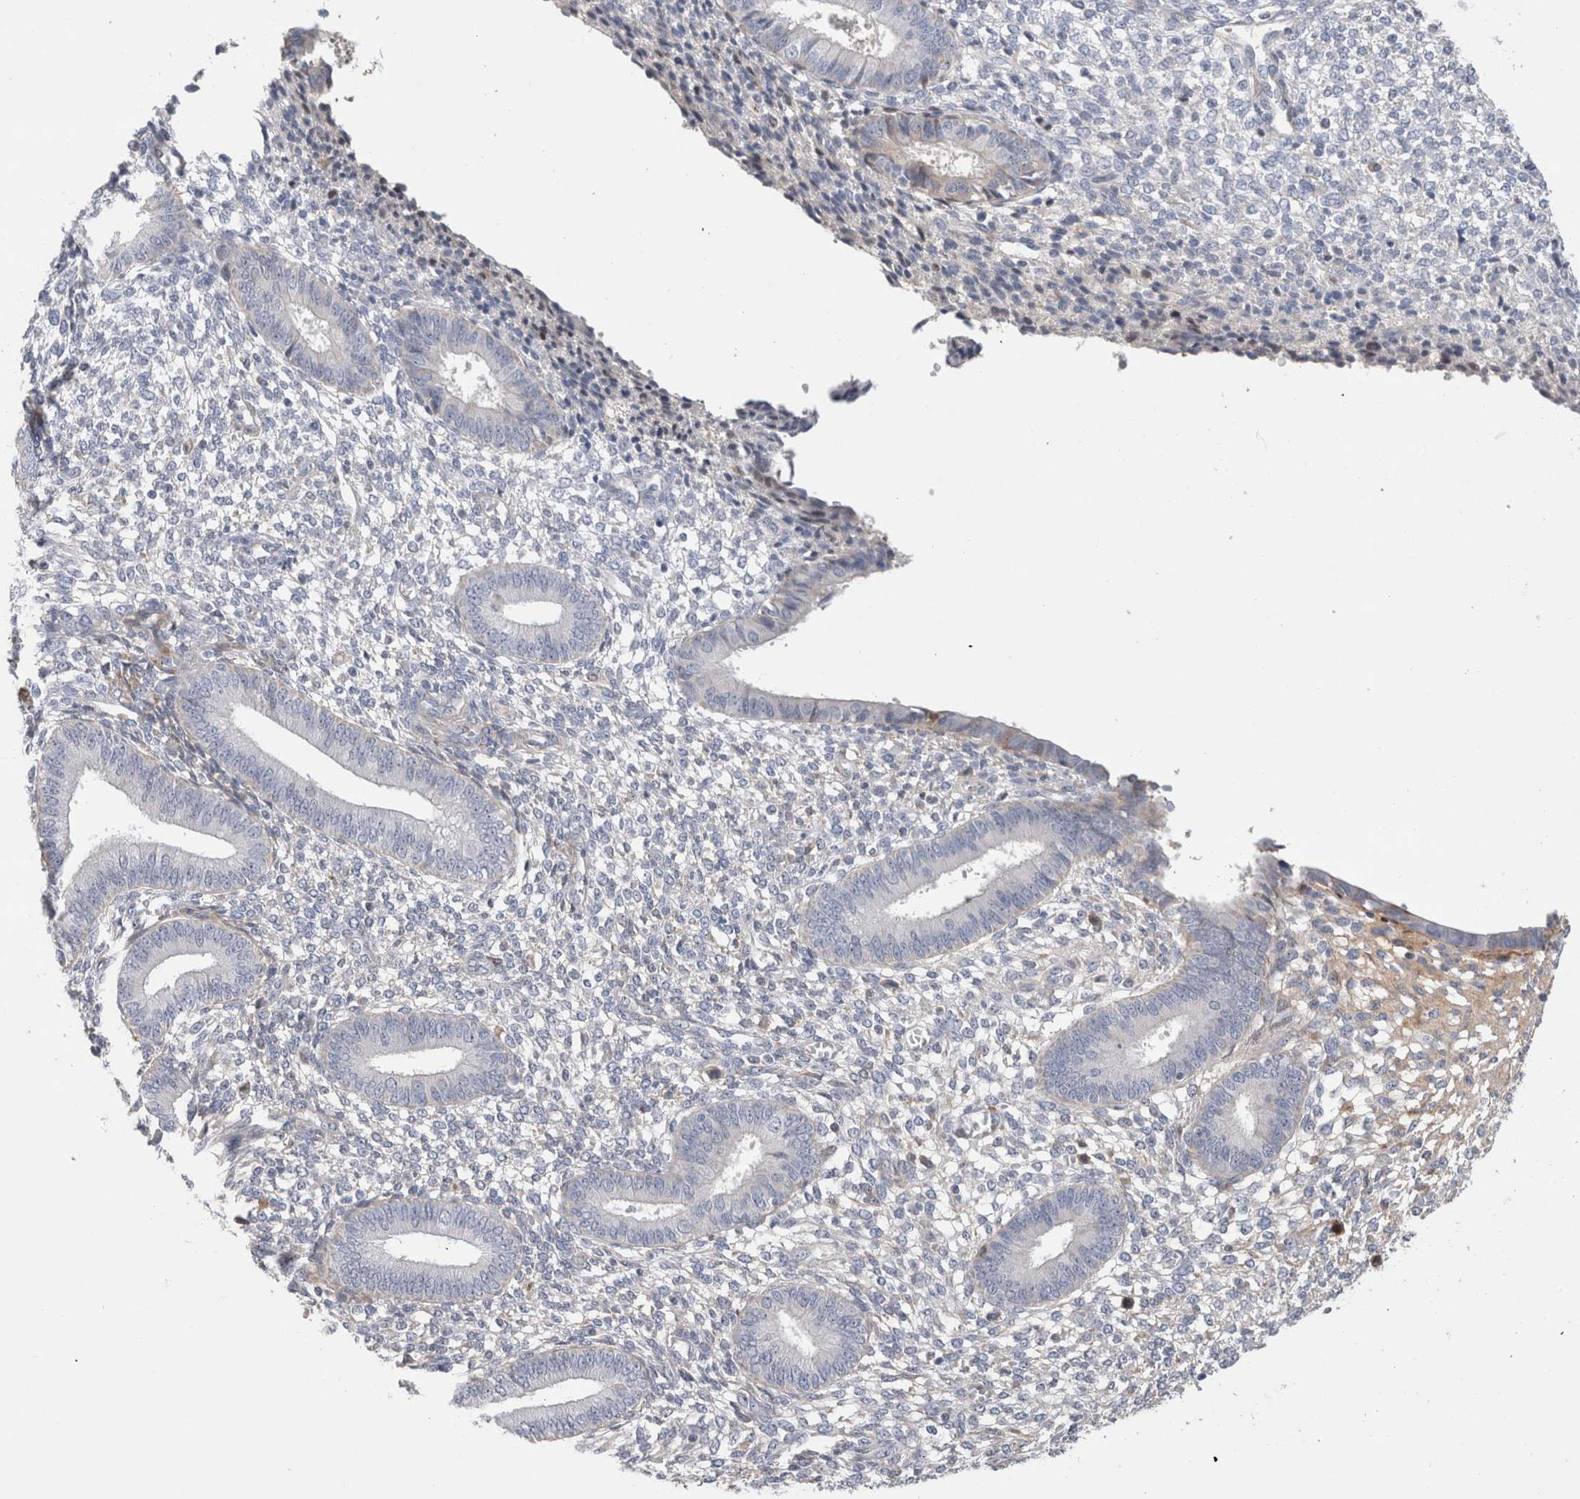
{"staining": {"intensity": "moderate", "quantity": "25%-75%", "location": "cytoplasmic/membranous"}, "tissue": "endometrium", "cell_type": "Cells in endometrial stroma", "image_type": "normal", "snomed": [{"axis": "morphology", "description": "Normal tissue, NOS"}, {"axis": "topography", "description": "Endometrium"}], "caption": "Immunohistochemical staining of normal human endometrium displays moderate cytoplasmic/membranous protein staining in approximately 25%-75% of cells in endometrial stroma. (brown staining indicates protein expression, while blue staining denotes nuclei).", "gene": "ECHDC2", "patient": {"sex": "female", "age": 46}}